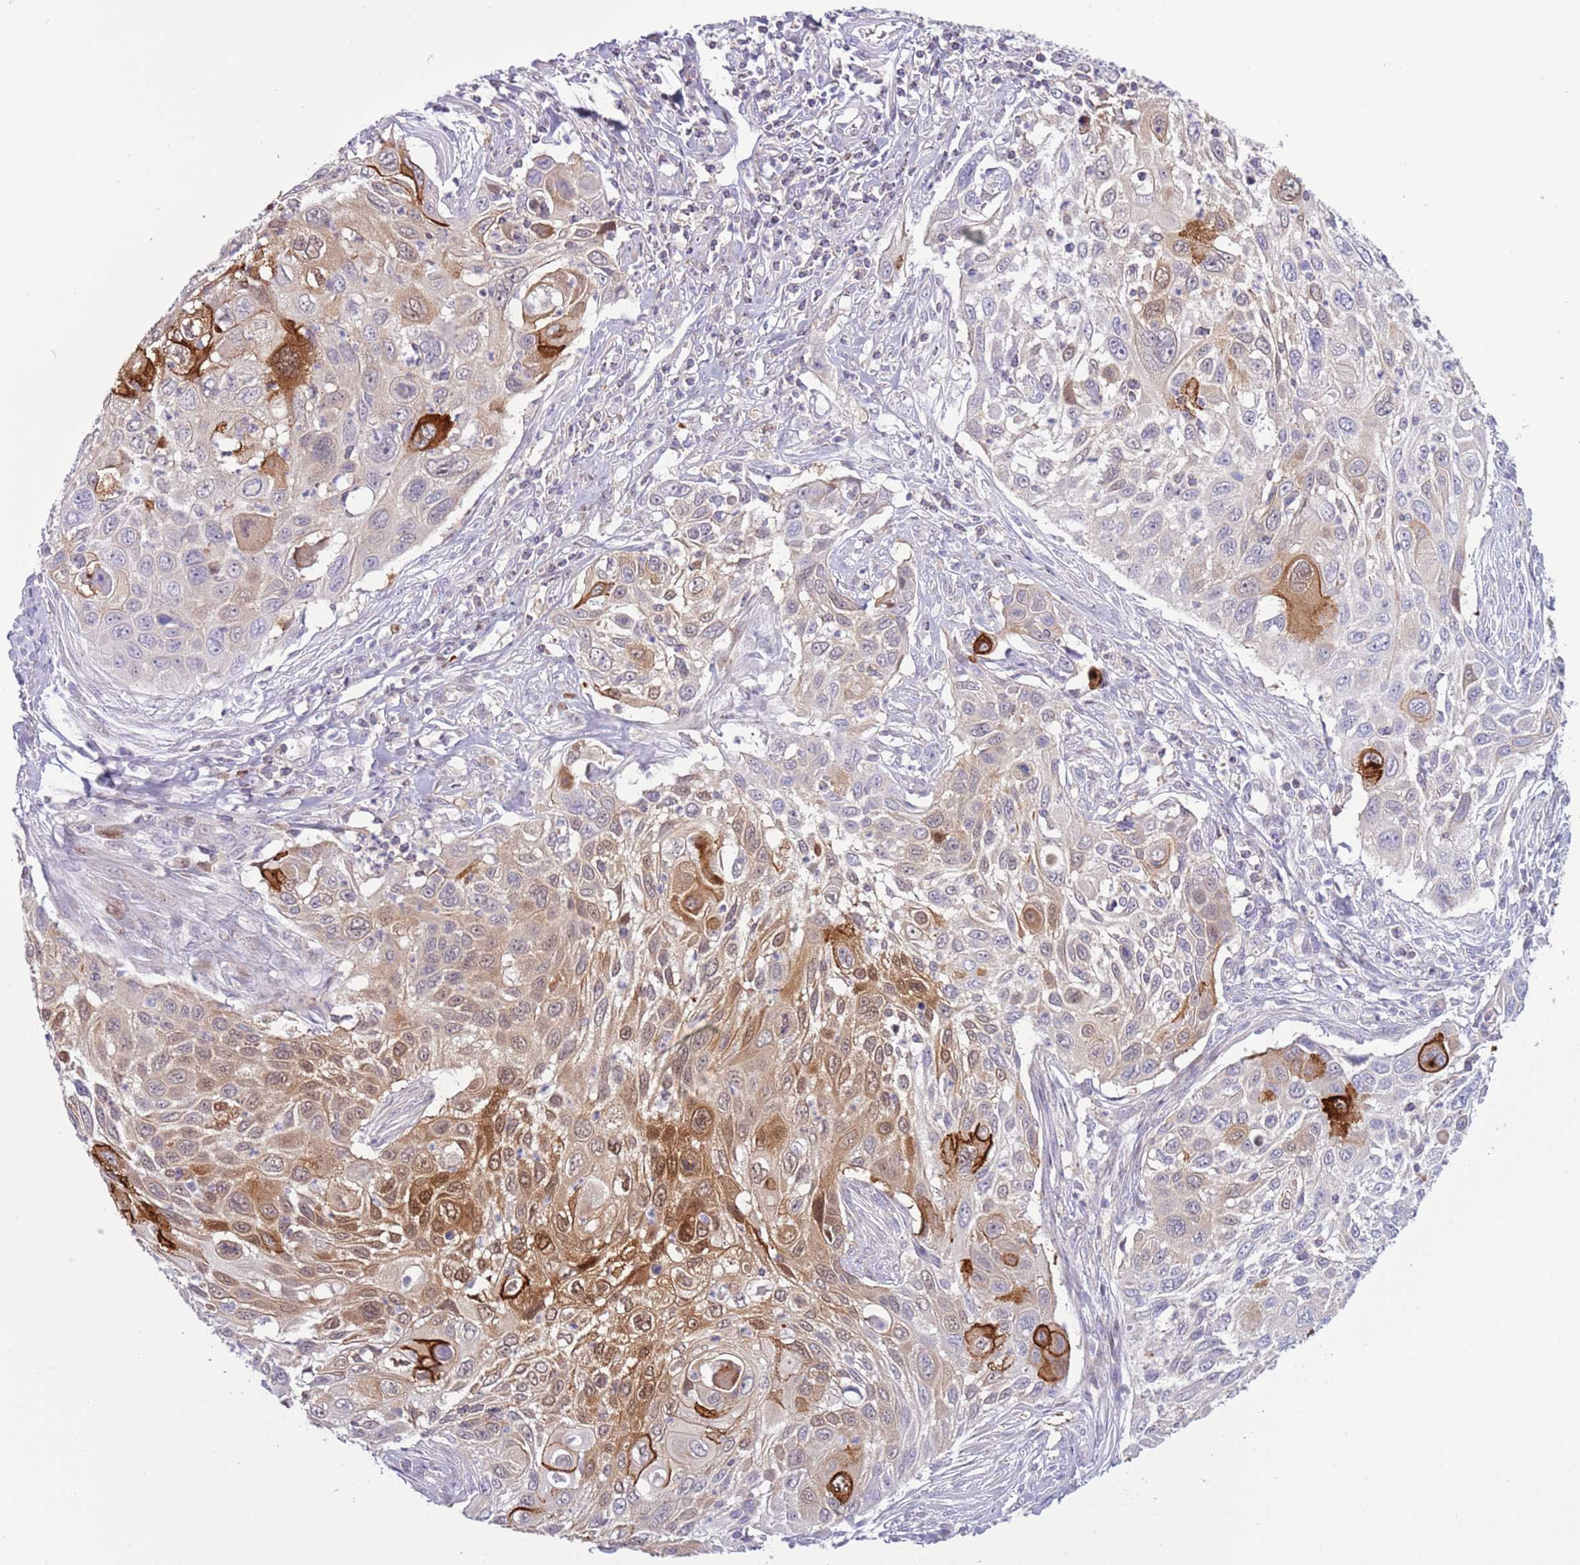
{"staining": {"intensity": "moderate", "quantity": "25%-75%", "location": "cytoplasmic/membranous,nuclear"}, "tissue": "cervical cancer", "cell_type": "Tumor cells", "image_type": "cancer", "snomed": [{"axis": "morphology", "description": "Squamous cell carcinoma, NOS"}, {"axis": "topography", "description": "Cervix"}], "caption": "Moderate cytoplasmic/membranous and nuclear protein expression is identified in approximately 25%-75% of tumor cells in cervical cancer.", "gene": "NBPF6", "patient": {"sex": "female", "age": 70}}